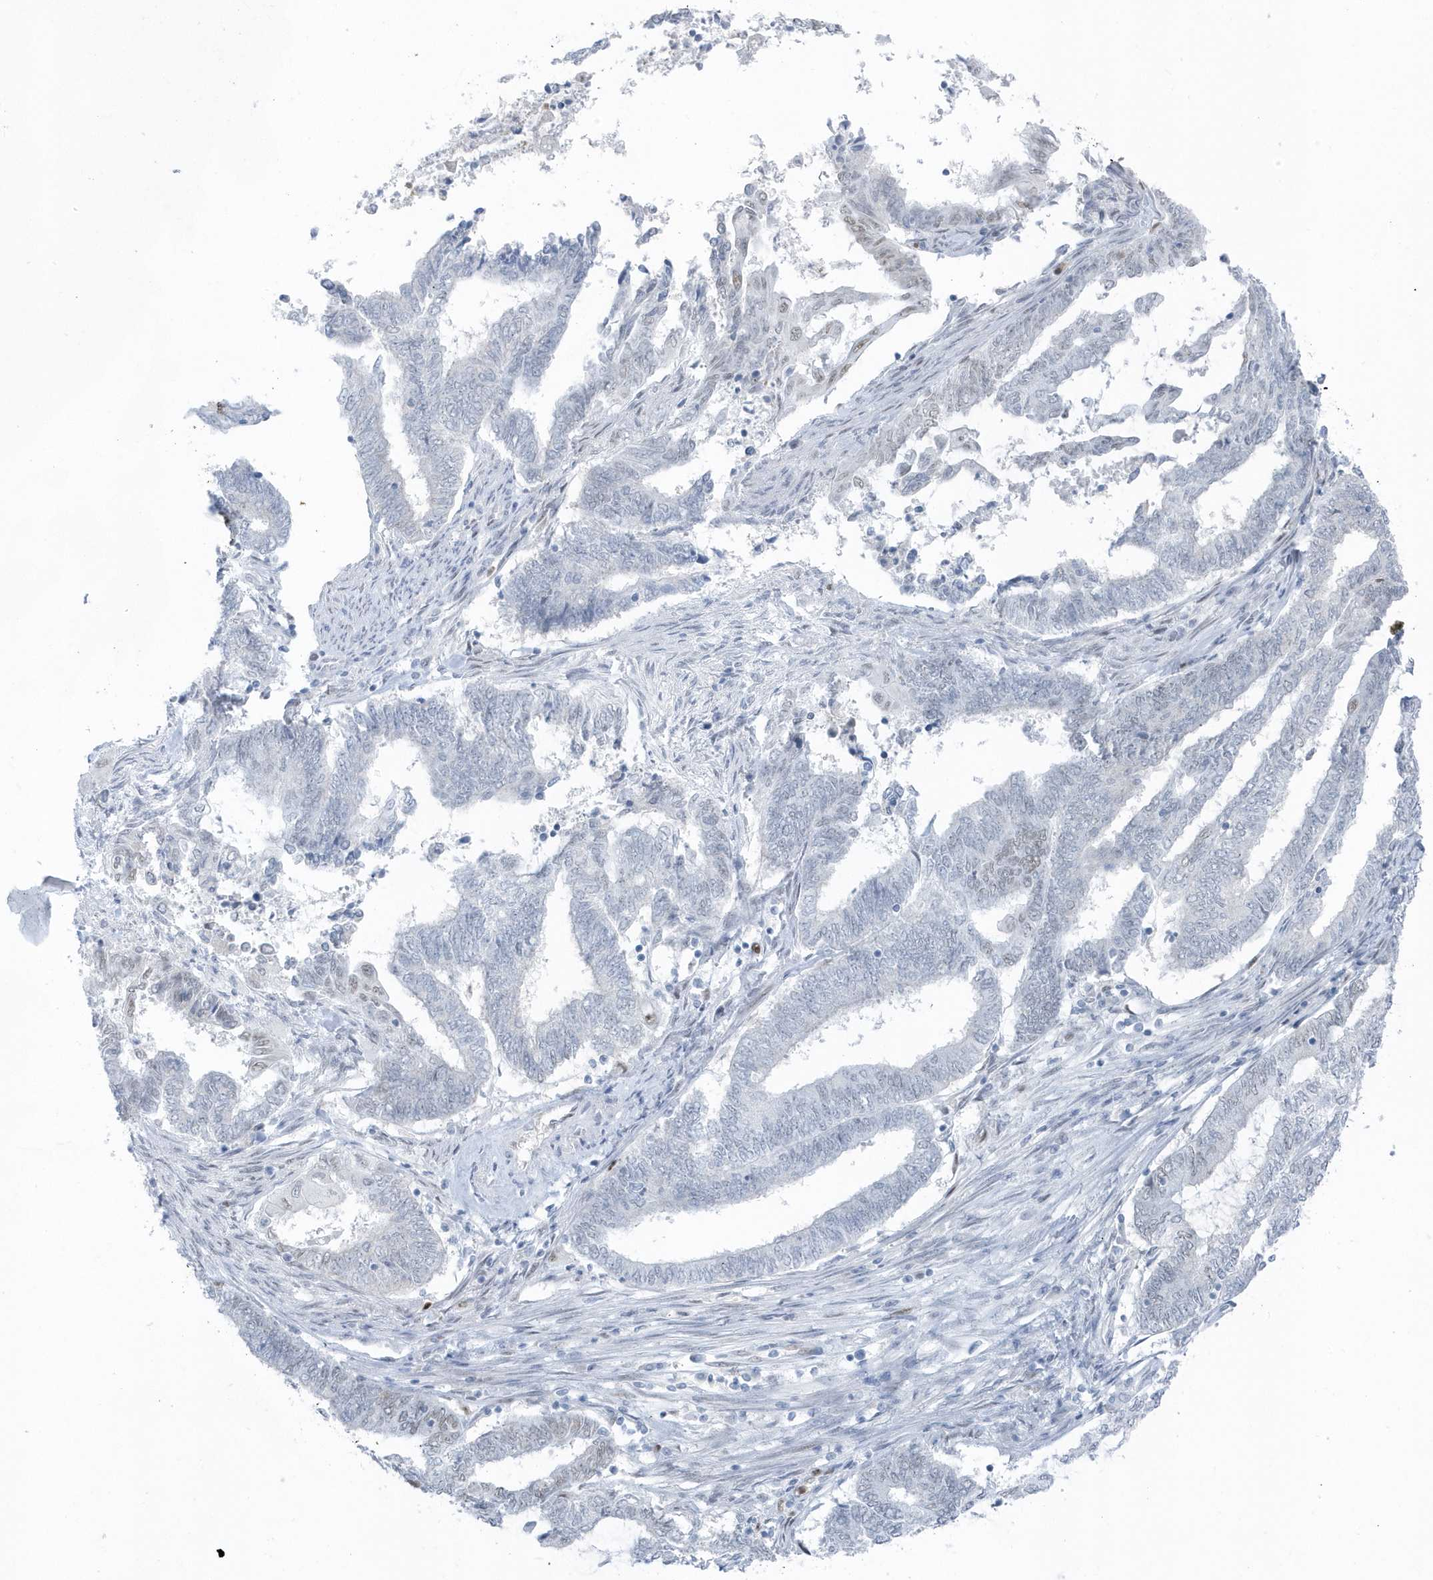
{"staining": {"intensity": "weak", "quantity": "<25%", "location": "nuclear"}, "tissue": "endometrial cancer", "cell_type": "Tumor cells", "image_type": "cancer", "snomed": [{"axis": "morphology", "description": "Adenocarcinoma, NOS"}, {"axis": "topography", "description": "Uterus"}, {"axis": "topography", "description": "Endometrium"}], "caption": "DAB immunohistochemical staining of endometrial adenocarcinoma shows no significant positivity in tumor cells.", "gene": "SMIM34", "patient": {"sex": "female", "age": 70}}